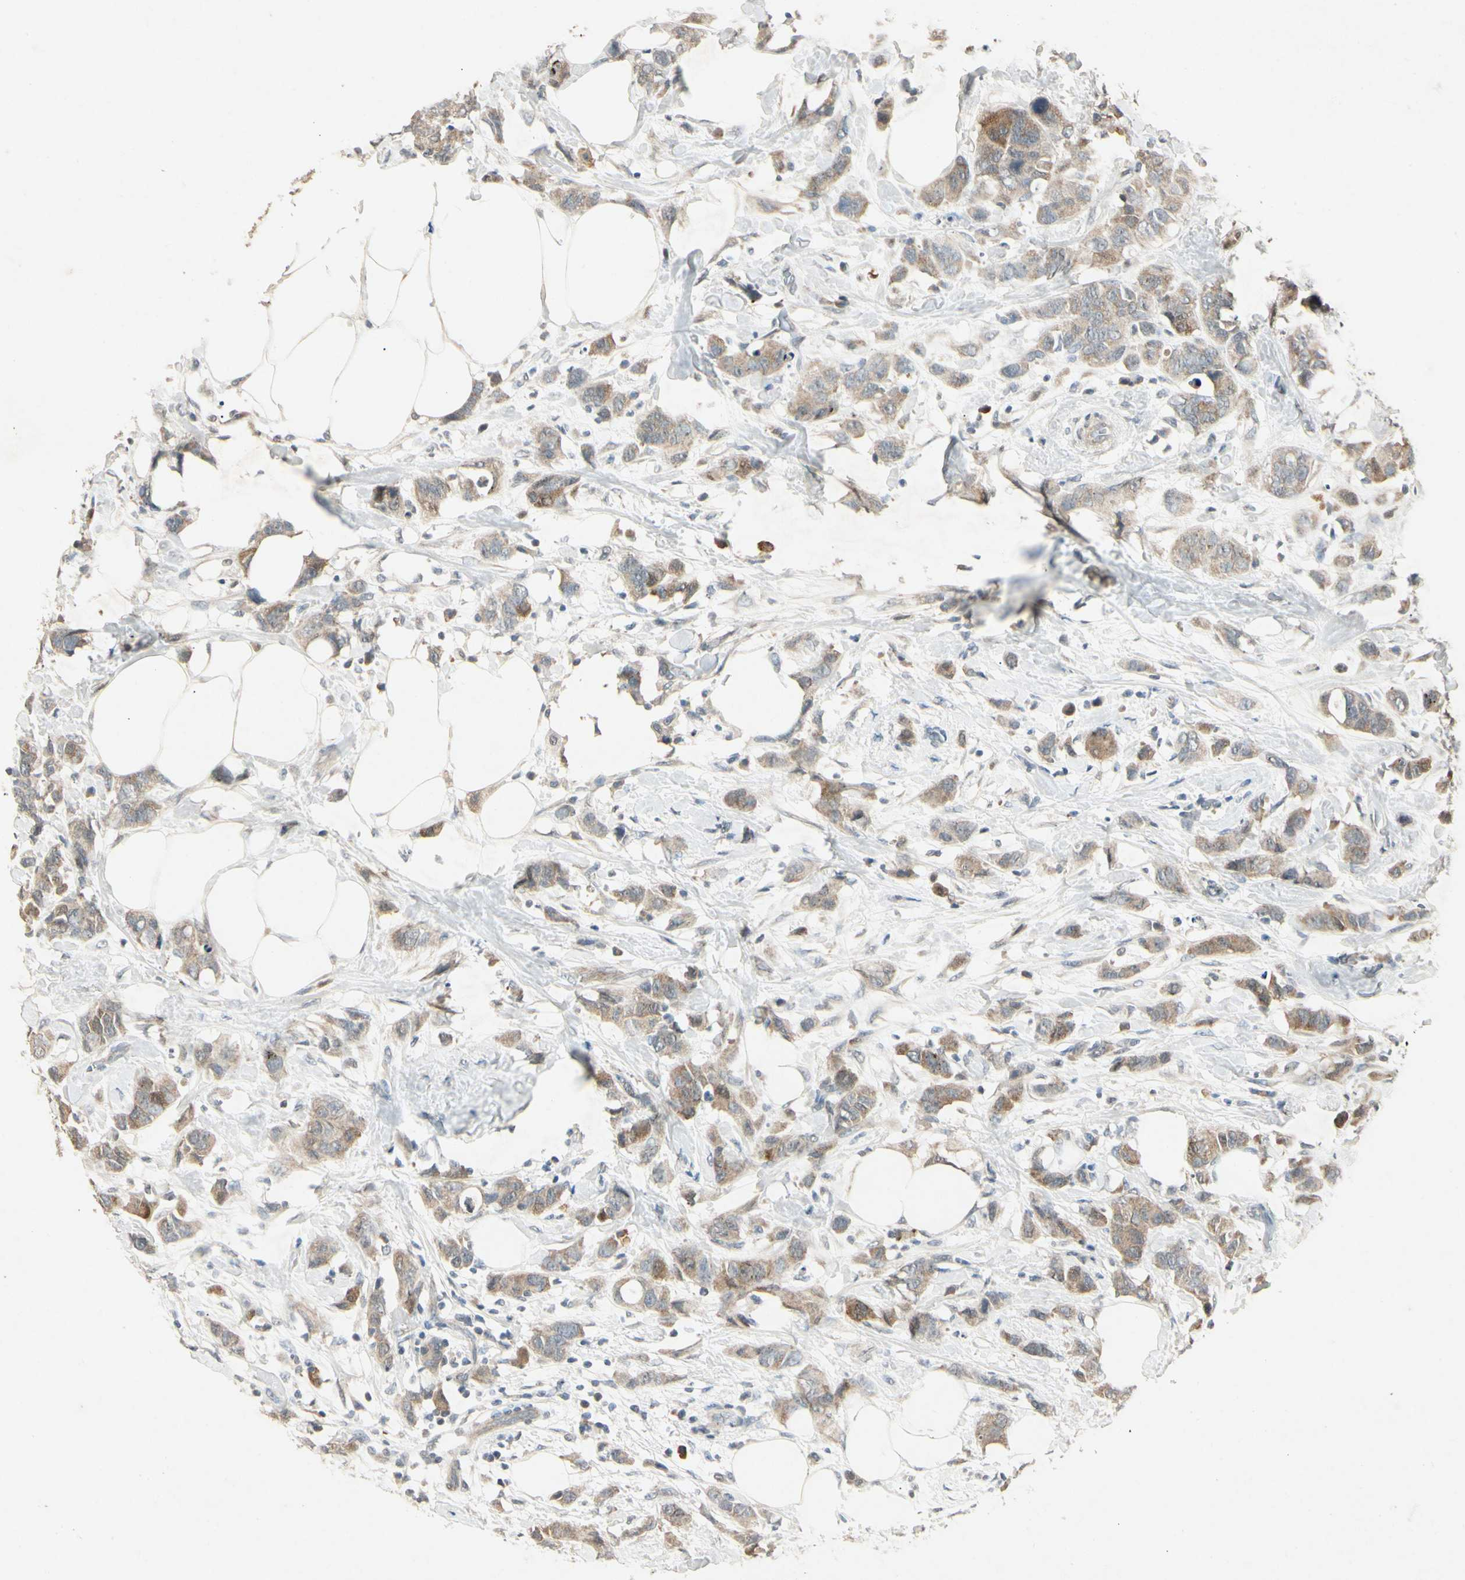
{"staining": {"intensity": "moderate", "quantity": ">75%", "location": "cytoplasmic/membranous"}, "tissue": "breast cancer", "cell_type": "Tumor cells", "image_type": "cancer", "snomed": [{"axis": "morphology", "description": "Normal tissue, NOS"}, {"axis": "morphology", "description": "Duct carcinoma"}, {"axis": "topography", "description": "Breast"}], "caption": "DAB immunohistochemical staining of human breast cancer (infiltrating ductal carcinoma) displays moderate cytoplasmic/membranous protein staining in about >75% of tumor cells.", "gene": "HSPA1B", "patient": {"sex": "female", "age": 50}}